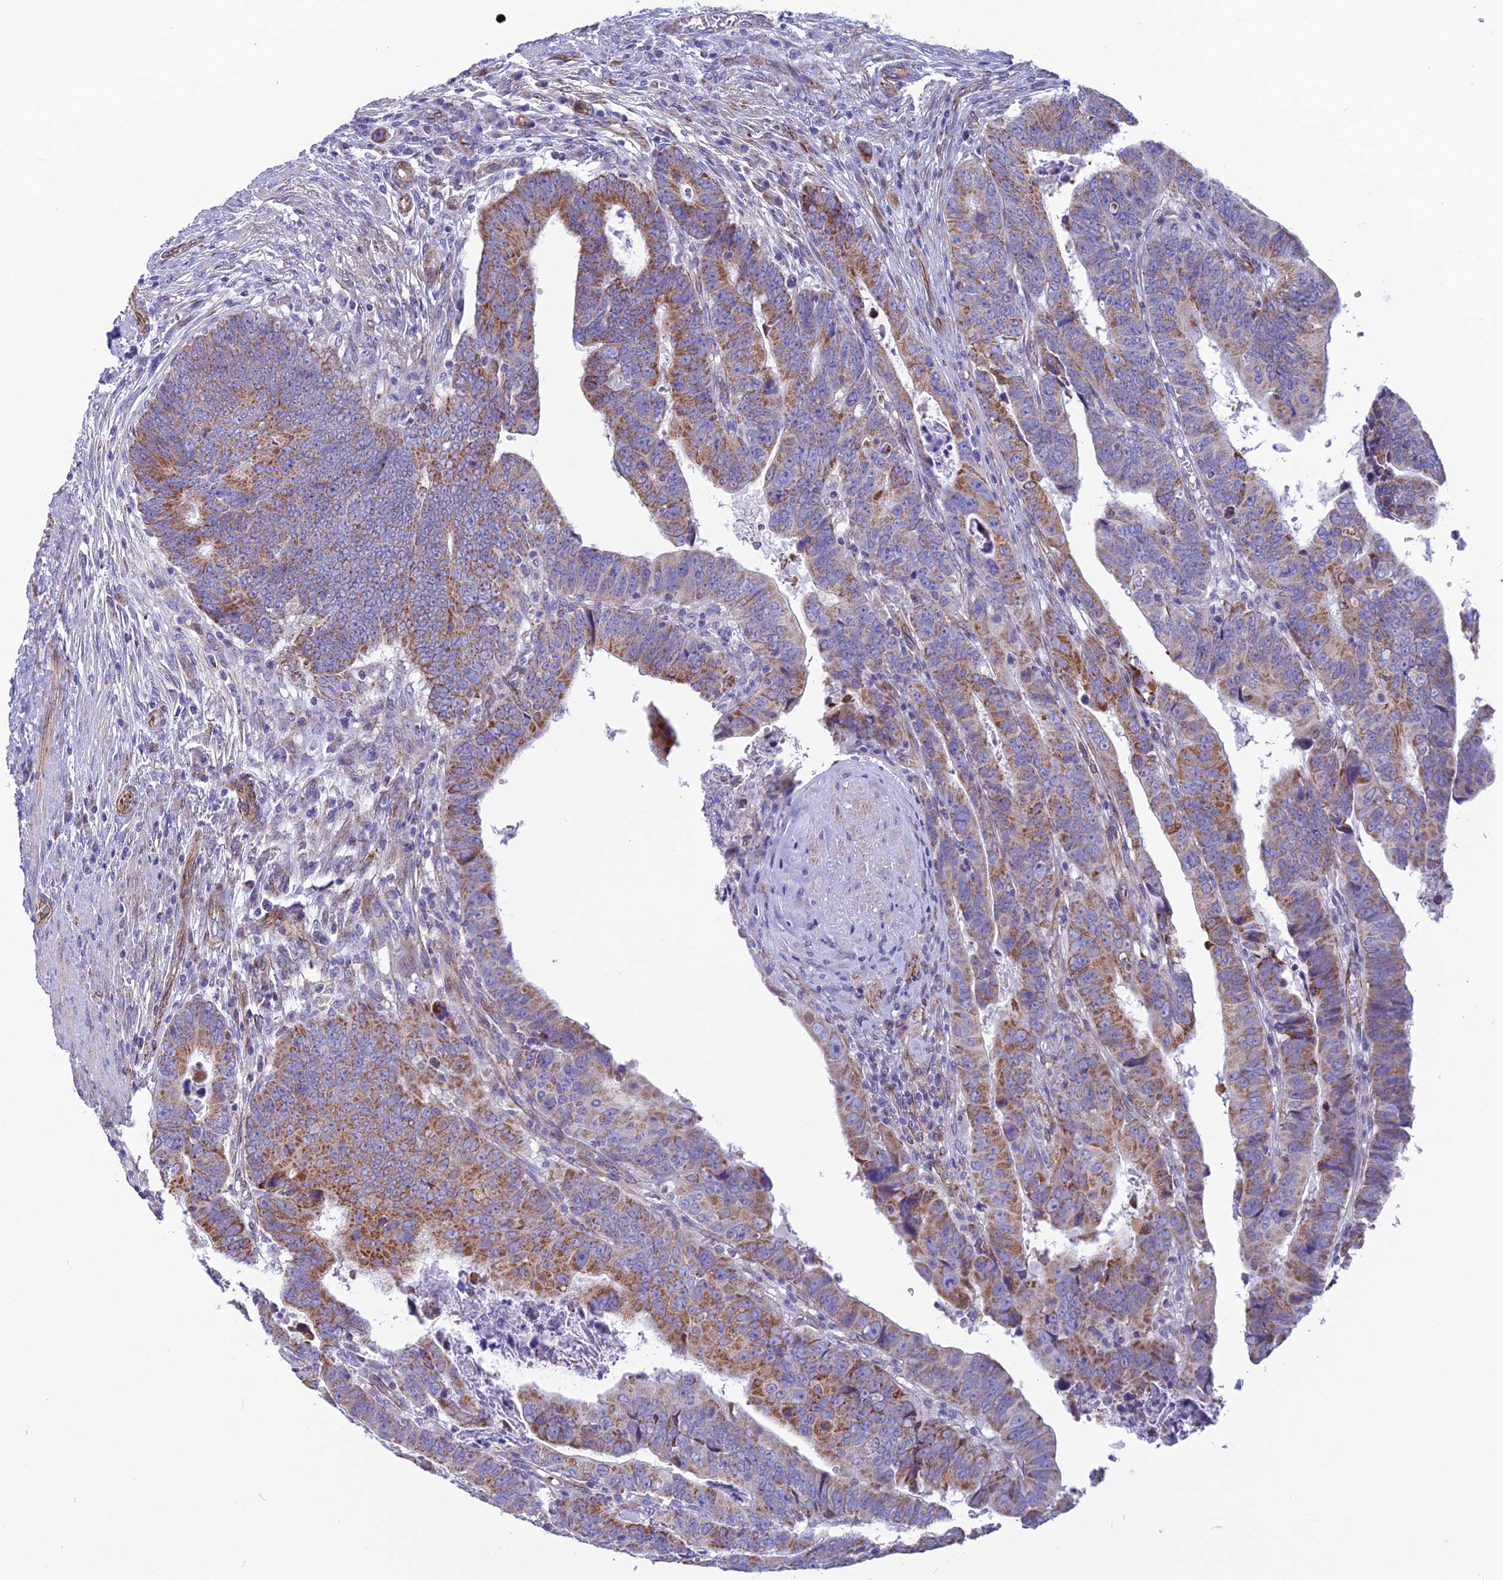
{"staining": {"intensity": "moderate", "quantity": ">75%", "location": "cytoplasmic/membranous"}, "tissue": "colorectal cancer", "cell_type": "Tumor cells", "image_type": "cancer", "snomed": [{"axis": "morphology", "description": "Normal tissue, NOS"}, {"axis": "morphology", "description": "Adenocarcinoma, NOS"}, {"axis": "topography", "description": "Rectum"}], "caption": "Colorectal adenocarcinoma stained for a protein (brown) reveals moderate cytoplasmic/membranous positive staining in about >75% of tumor cells.", "gene": "POMGNT1", "patient": {"sex": "female", "age": 65}}